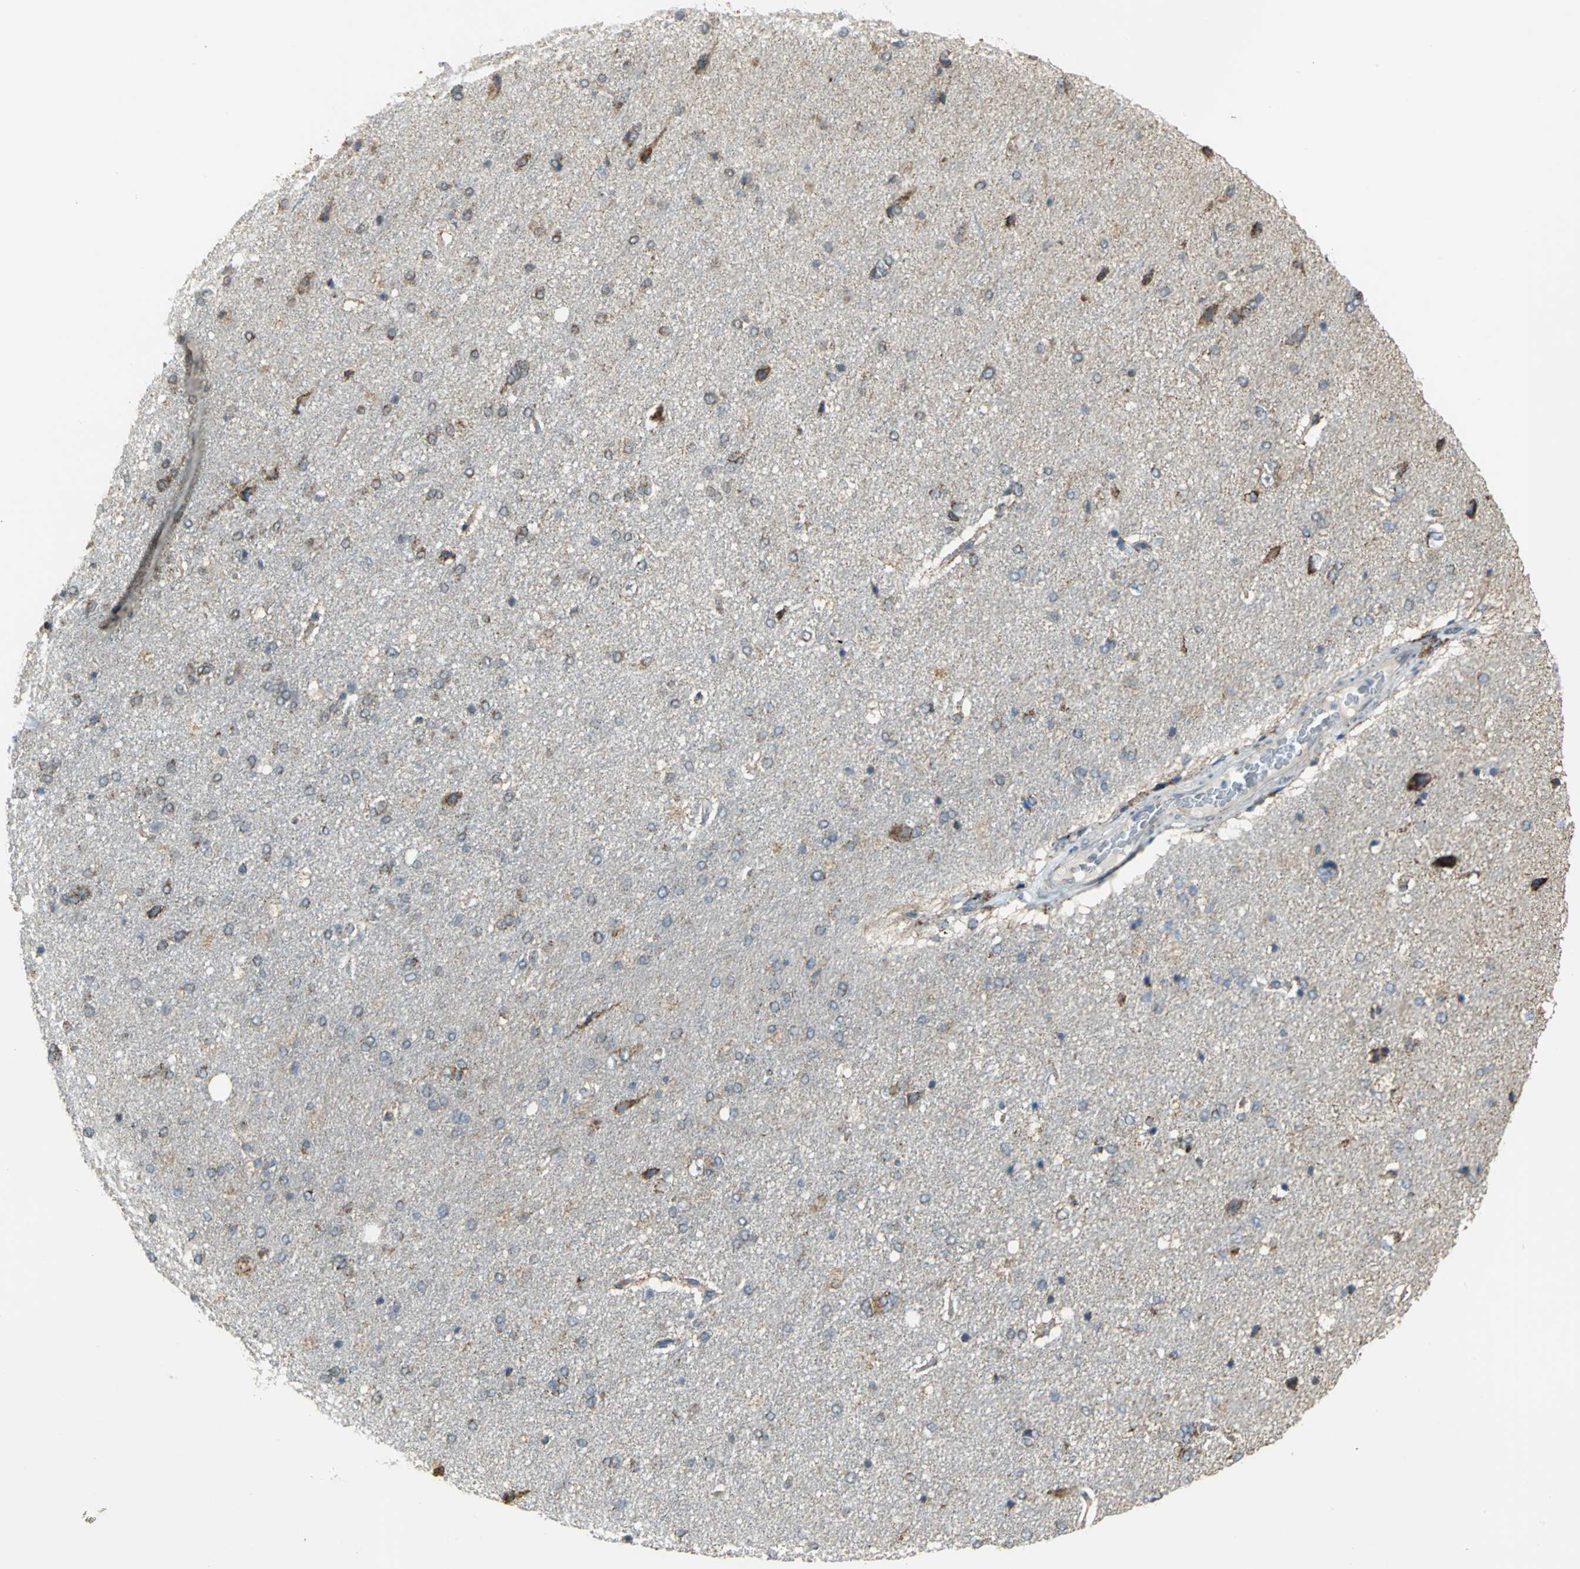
{"staining": {"intensity": "negative", "quantity": "none", "location": "none"}, "tissue": "cerebral cortex", "cell_type": "Endothelial cells", "image_type": "normal", "snomed": [{"axis": "morphology", "description": "Normal tissue, NOS"}, {"axis": "topography", "description": "Cerebral cortex"}], "caption": "Immunohistochemistry (IHC) of benign cerebral cortex shows no positivity in endothelial cells.", "gene": "NDUFB5", "patient": {"sex": "male", "age": 62}}